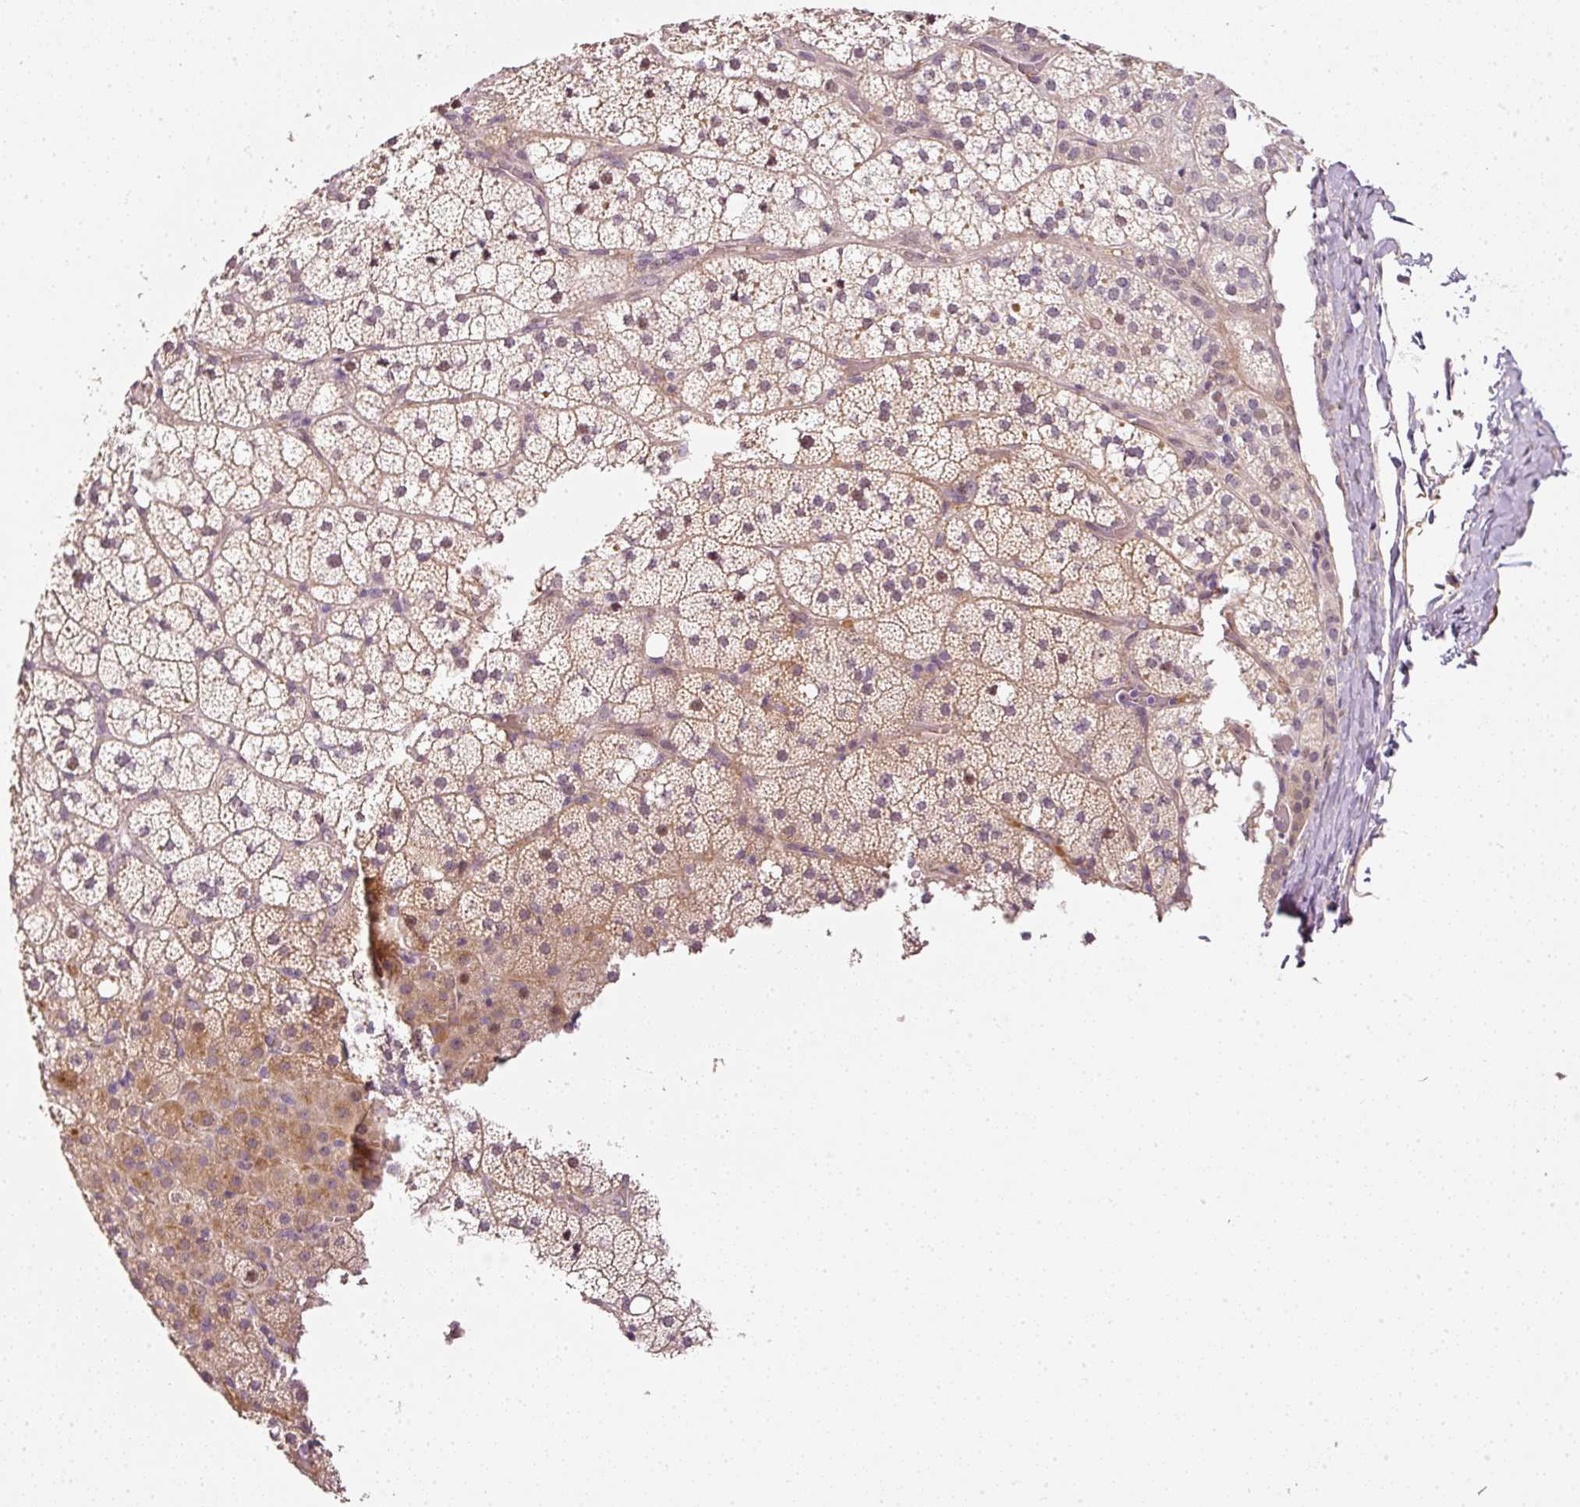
{"staining": {"intensity": "moderate", "quantity": "25%-75%", "location": "cytoplasmic/membranous,nuclear"}, "tissue": "adrenal gland", "cell_type": "Glandular cells", "image_type": "normal", "snomed": [{"axis": "morphology", "description": "Normal tissue, NOS"}, {"axis": "topography", "description": "Adrenal gland"}], "caption": "Immunohistochemistry histopathology image of benign adrenal gland: adrenal gland stained using immunohistochemistry (IHC) shows medium levels of moderate protein expression localized specifically in the cytoplasmic/membranous,nuclear of glandular cells, appearing as a cytoplasmic/membranous,nuclear brown color.", "gene": "TOGARAM1", "patient": {"sex": "male", "age": 53}}